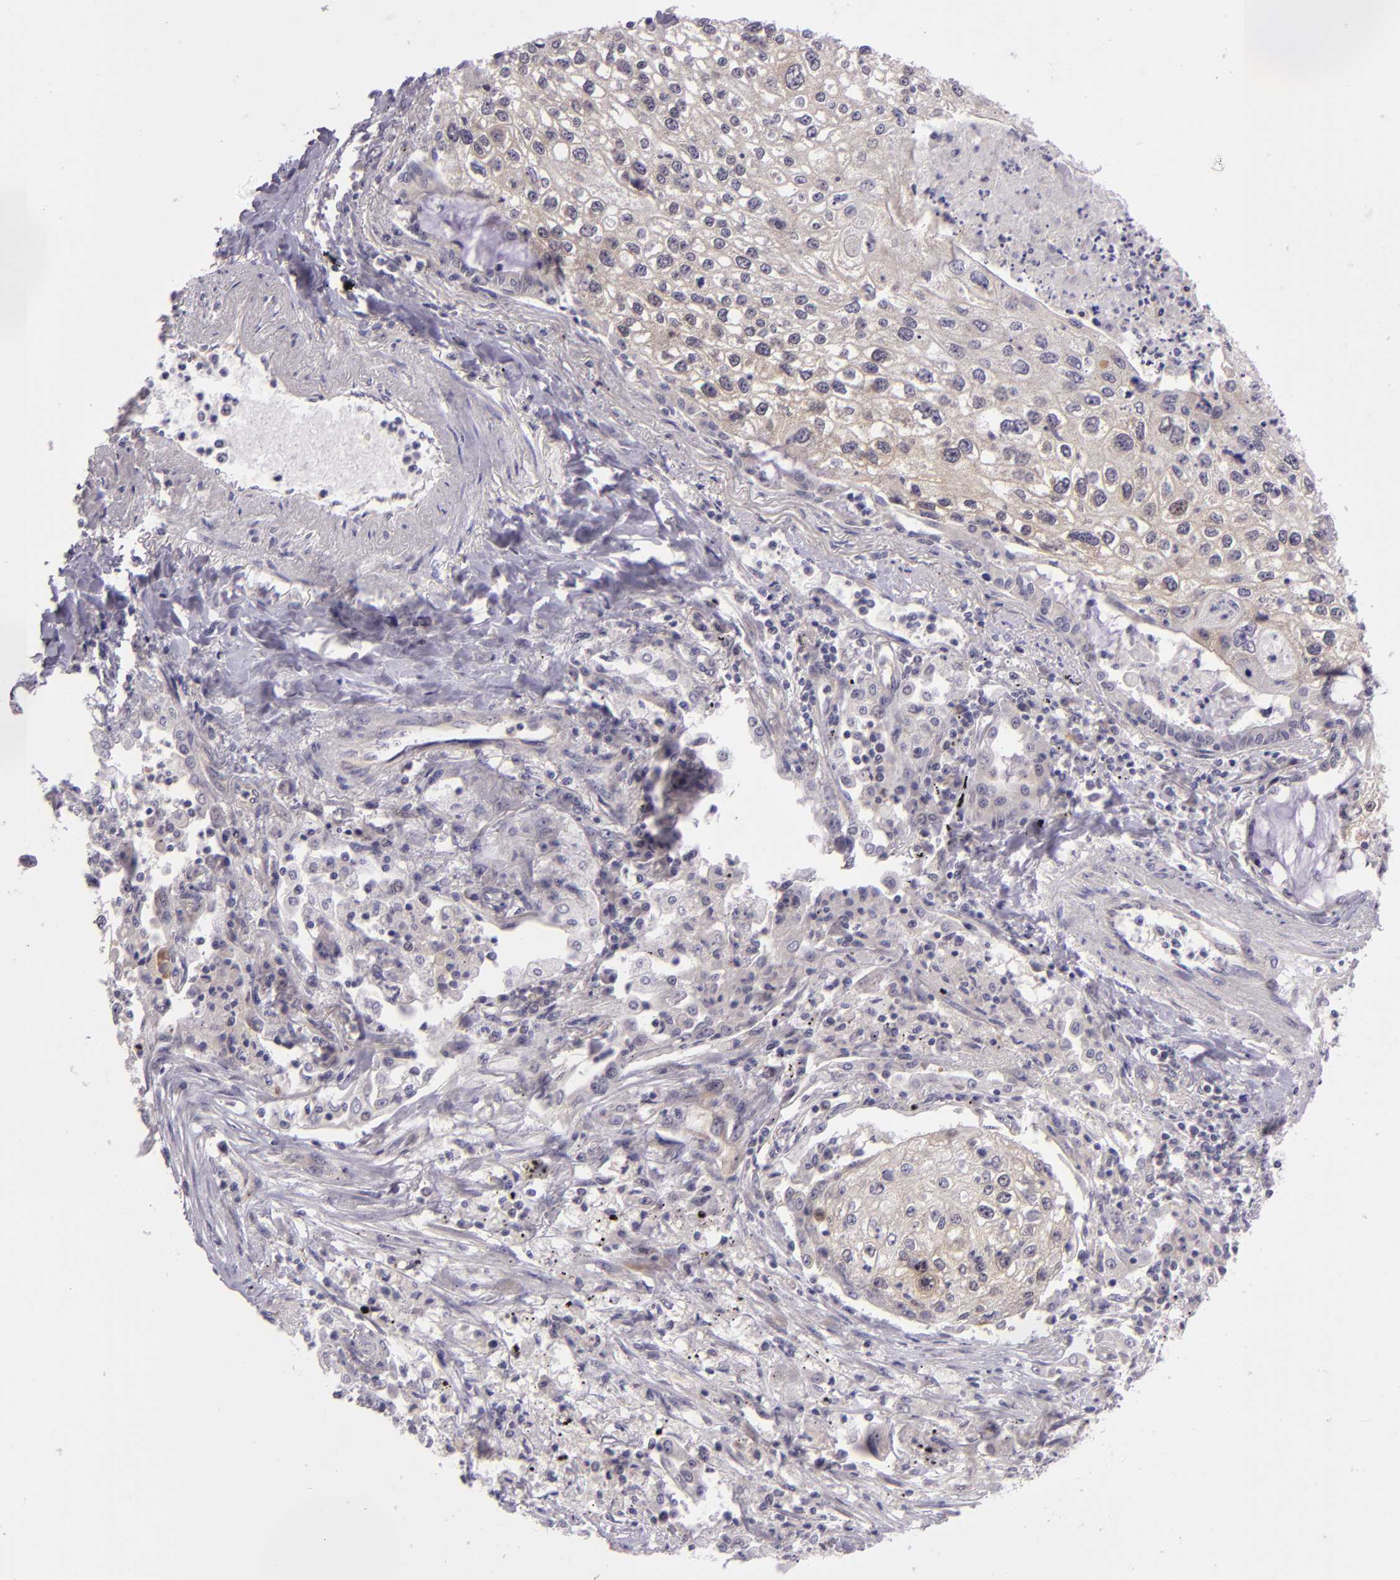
{"staining": {"intensity": "weak", "quantity": "25%-75%", "location": "cytoplasmic/membranous"}, "tissue": "lung cancer", "cell_type": "Tumor cells", "image_type": "cancer", "snomed": [{"axis": "morphology", "description": "Squamous cell carcinoma, NOS"}, {"axis": "topography", "description": "Lung"}], "caption": "Lung cancer (squamous cell carcinoma) tissue reveals weak cytoplasmic/membranous staining in approximately 25%-75% of tumor cells", "gene": "CSE1L", "patient": {"sex": "male", "age": 75}}